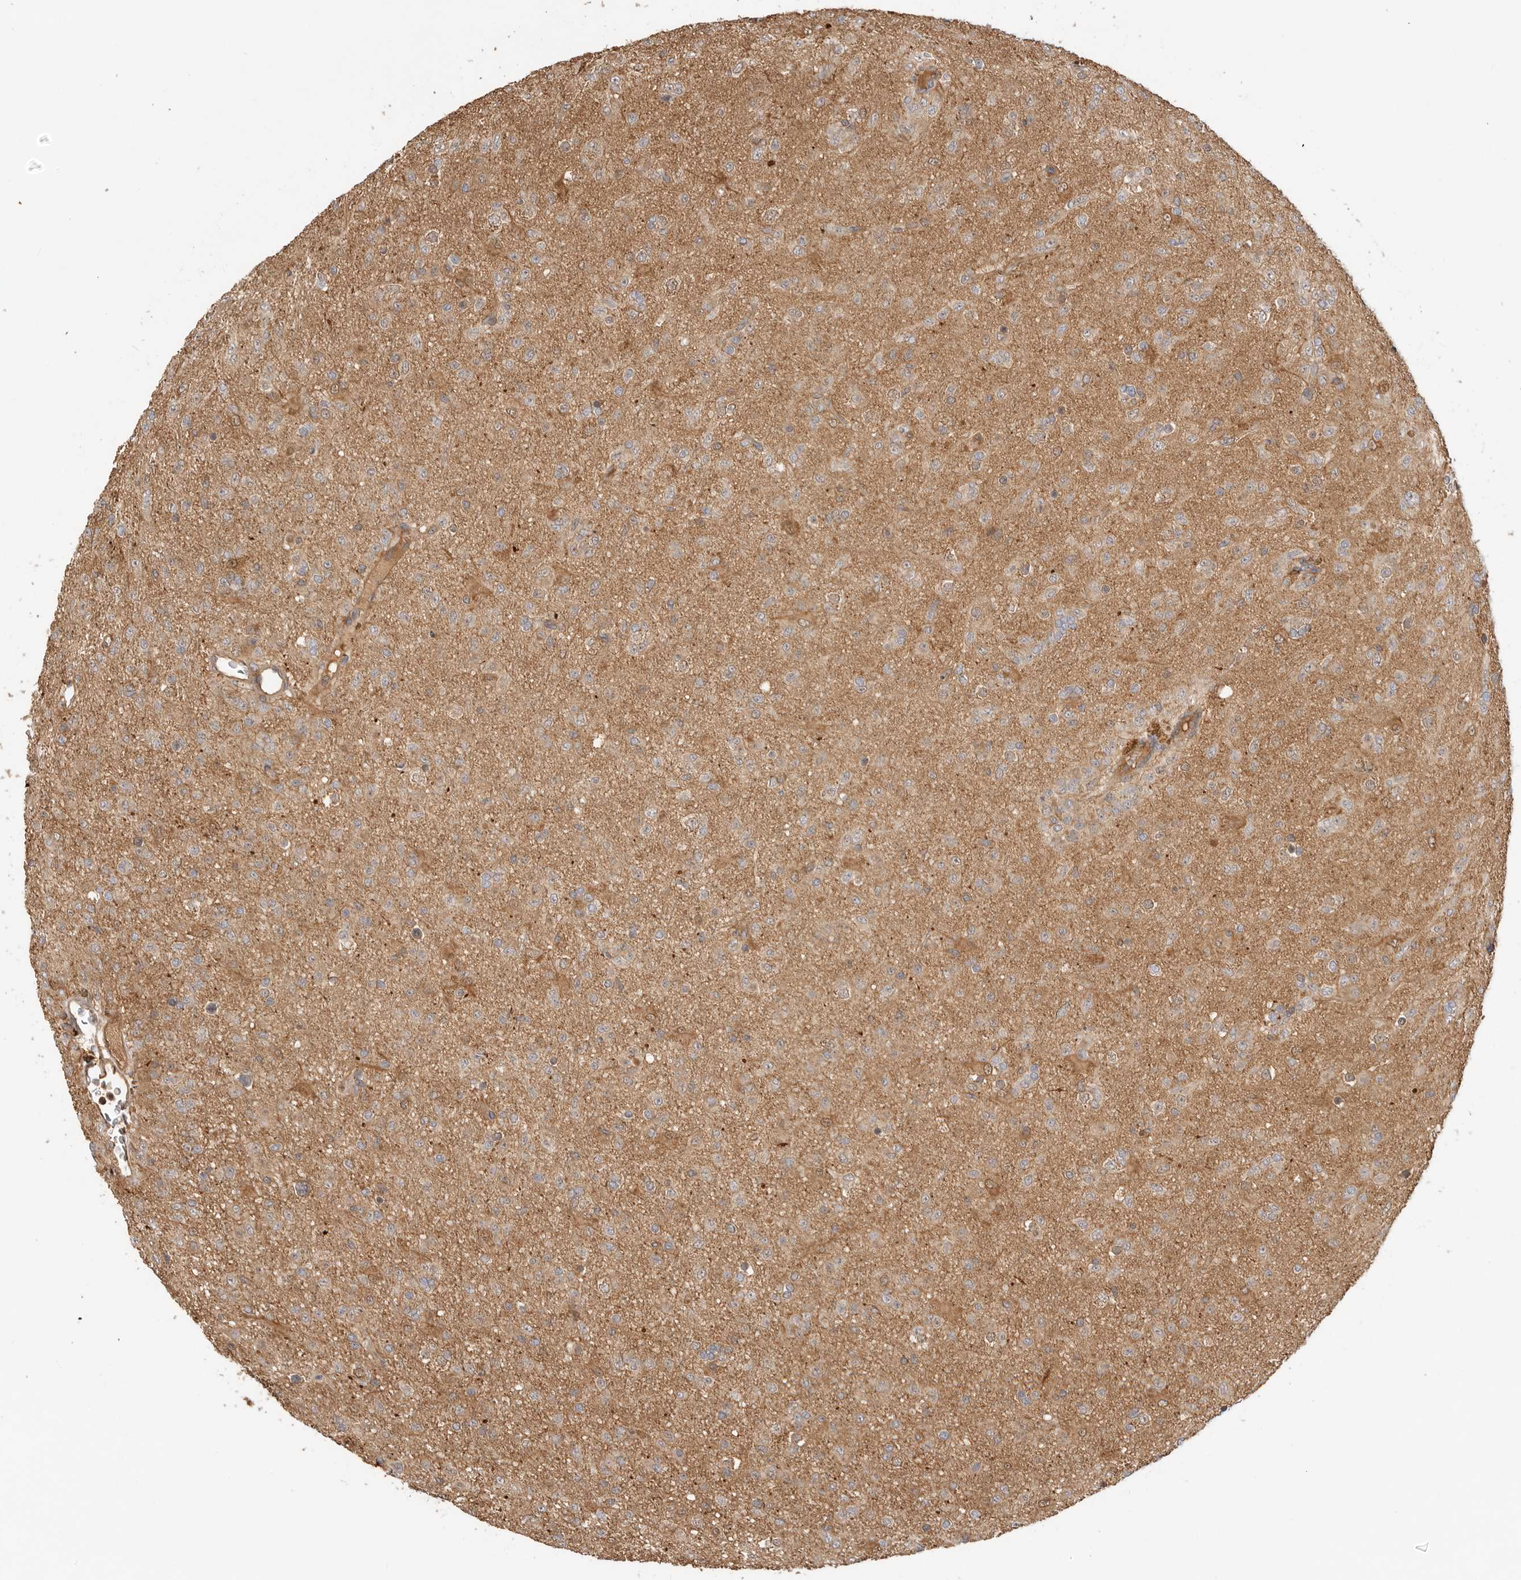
{"staining": {"intensity": "weak", "quantity": ">75%", "location": "cytoplasmic/membranous"}, "tissue": "glioma", "cell_type": "Tumor cells", "image_type": "cancer", "snomed": [{"axis": "morphology", "description": "Glioma, malignant, Low grade"}, {"axis": "topography", "description": "Brain"}], "caption": "This micrograph exhibits glioma stained with immunohistochemistry (IHC) to label a protein in brown. The cytoplasmic/membranous of tumor cells show weak positivity for the protein. Nuclei are counter-stained blue.", "gene": "CLDN12", "patient": {"sex": "male", "age": 65}}